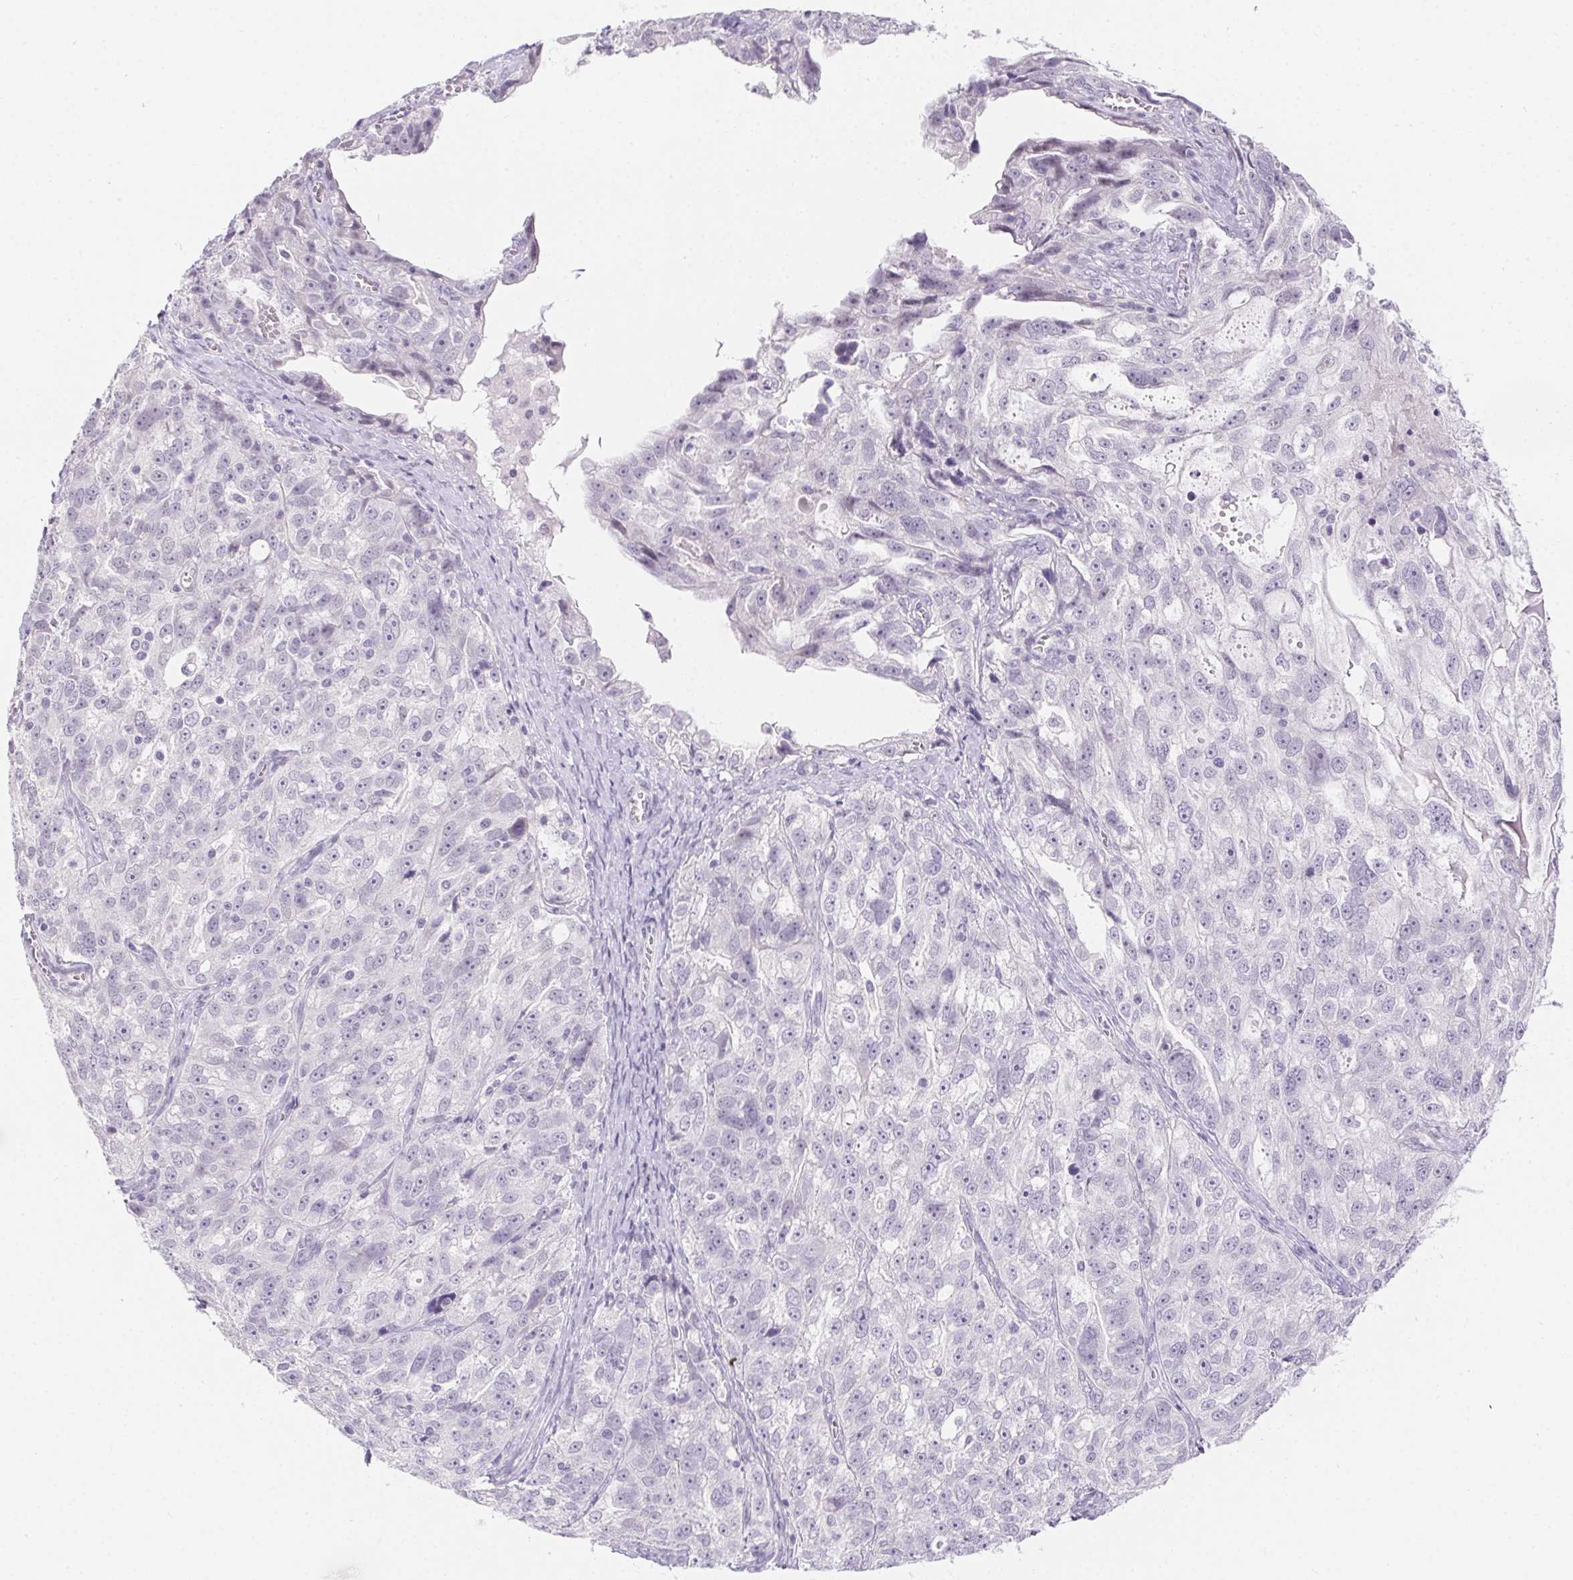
{"staining": {"intensity": "negative", "quantity": "none", "location": "none"}, "tissue": "ovarian cancer", "cell_type": "Tumor cells", "image_type": "cancer", "snomed": [{"axis": "morphology", "description": "Cystadenocarcinoma, serous, NOS"}, {"axis": "topography", "description": "Ovary"}], "caption": "The photomicrograph displays no staining of tumor cells in ovarian serous cystadenocarcinoma.", "gene": "MORC1", "patient": {"sex": "female", "age": 51}}